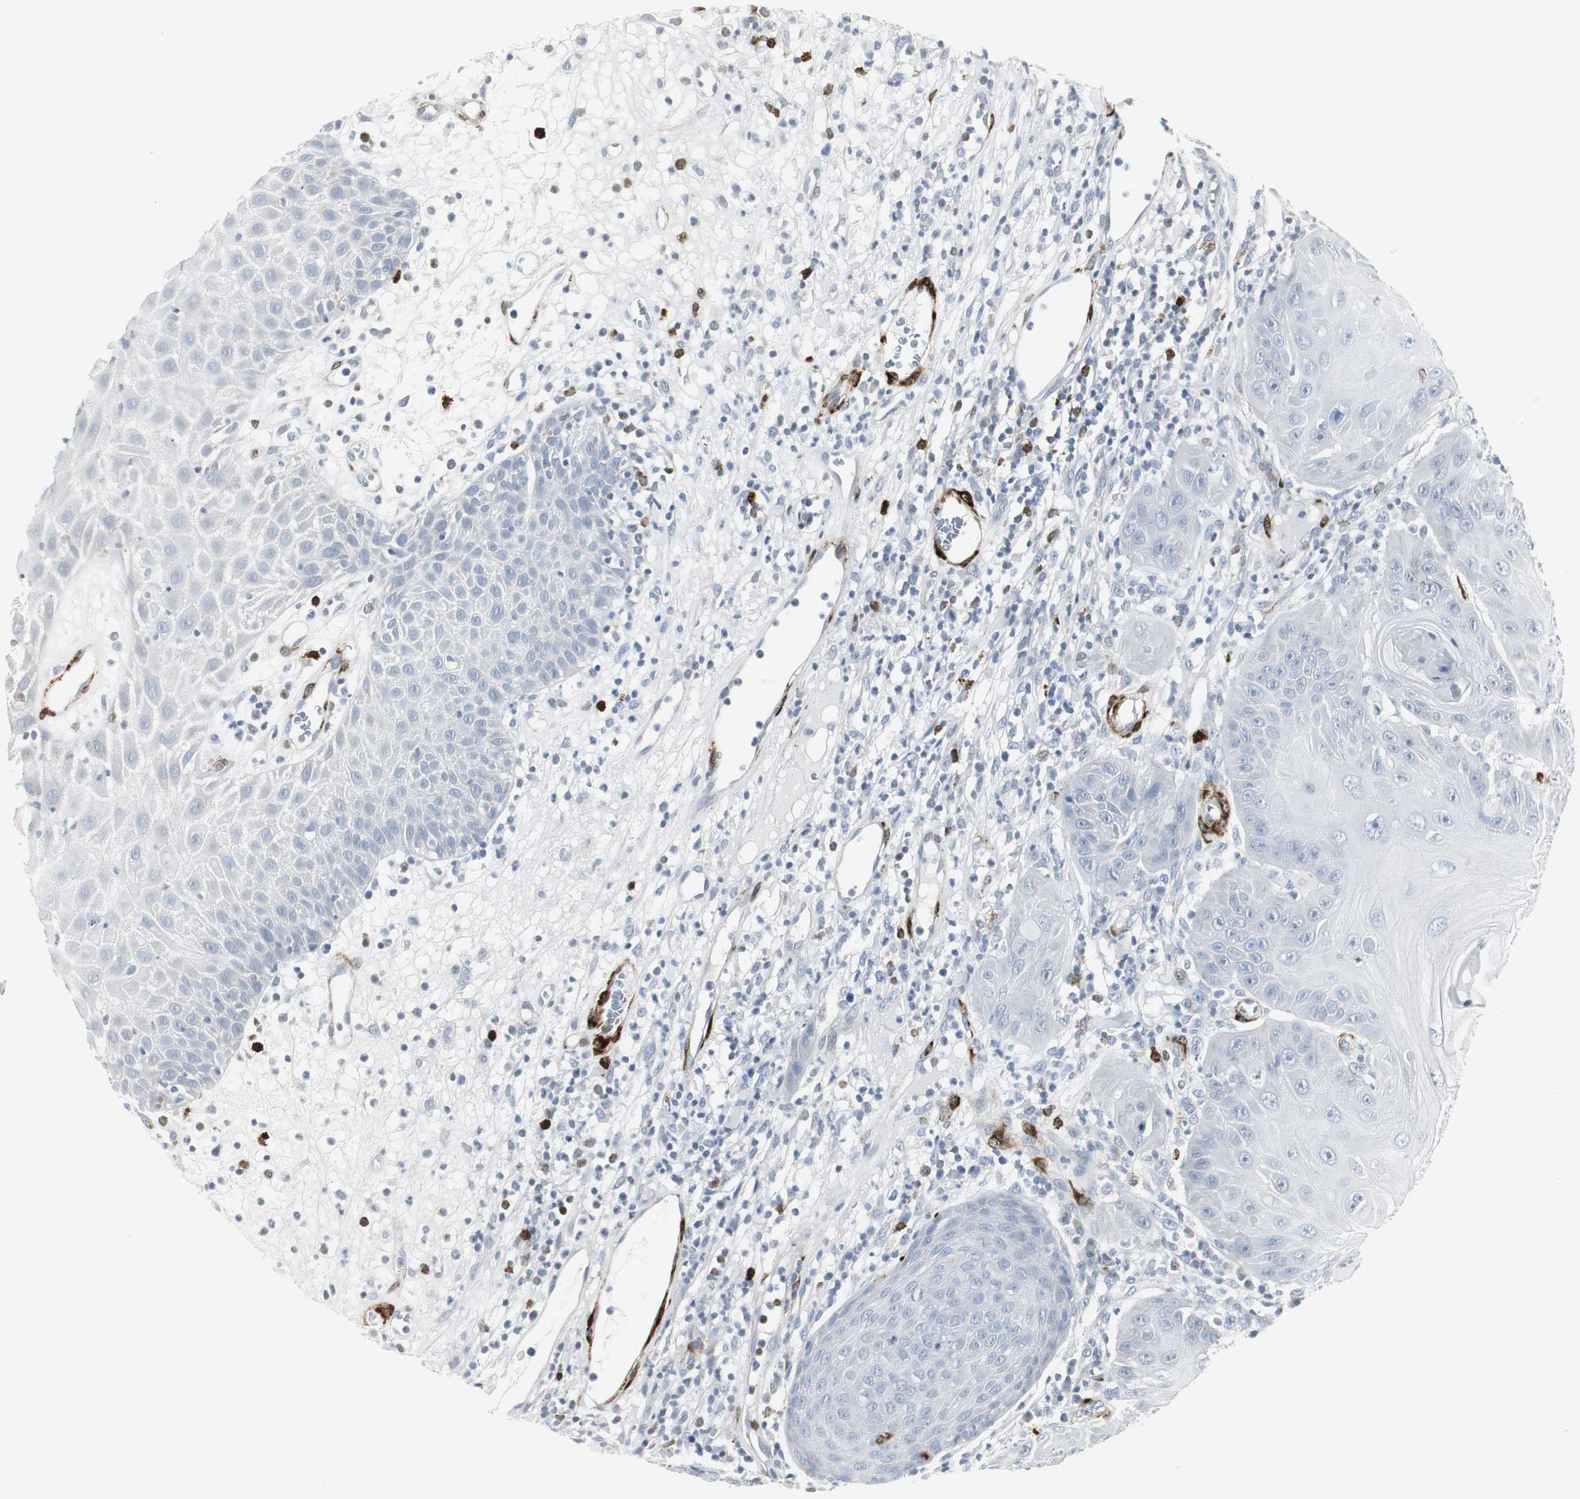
{"staining": {"intensity": "negative", "quantity": "none", "location": "none"}, "tissue": "skin cancer", "cell_type": "Tumor cells", "image_type": "cancer", "snomed": [{"axis": "morphology", "description": "Squamous cell carcinoma, NOS"}, {"axis": "topography", "description": "Skin"}], "caption": "Immunohistochemistry (IHC) histopathology image of human skin cancer stained for a protein (brown), which demonstrates no staining in tumor cells.", "gene": "PPP1R14A", "patient": {"sex": "female", "age": 78}}